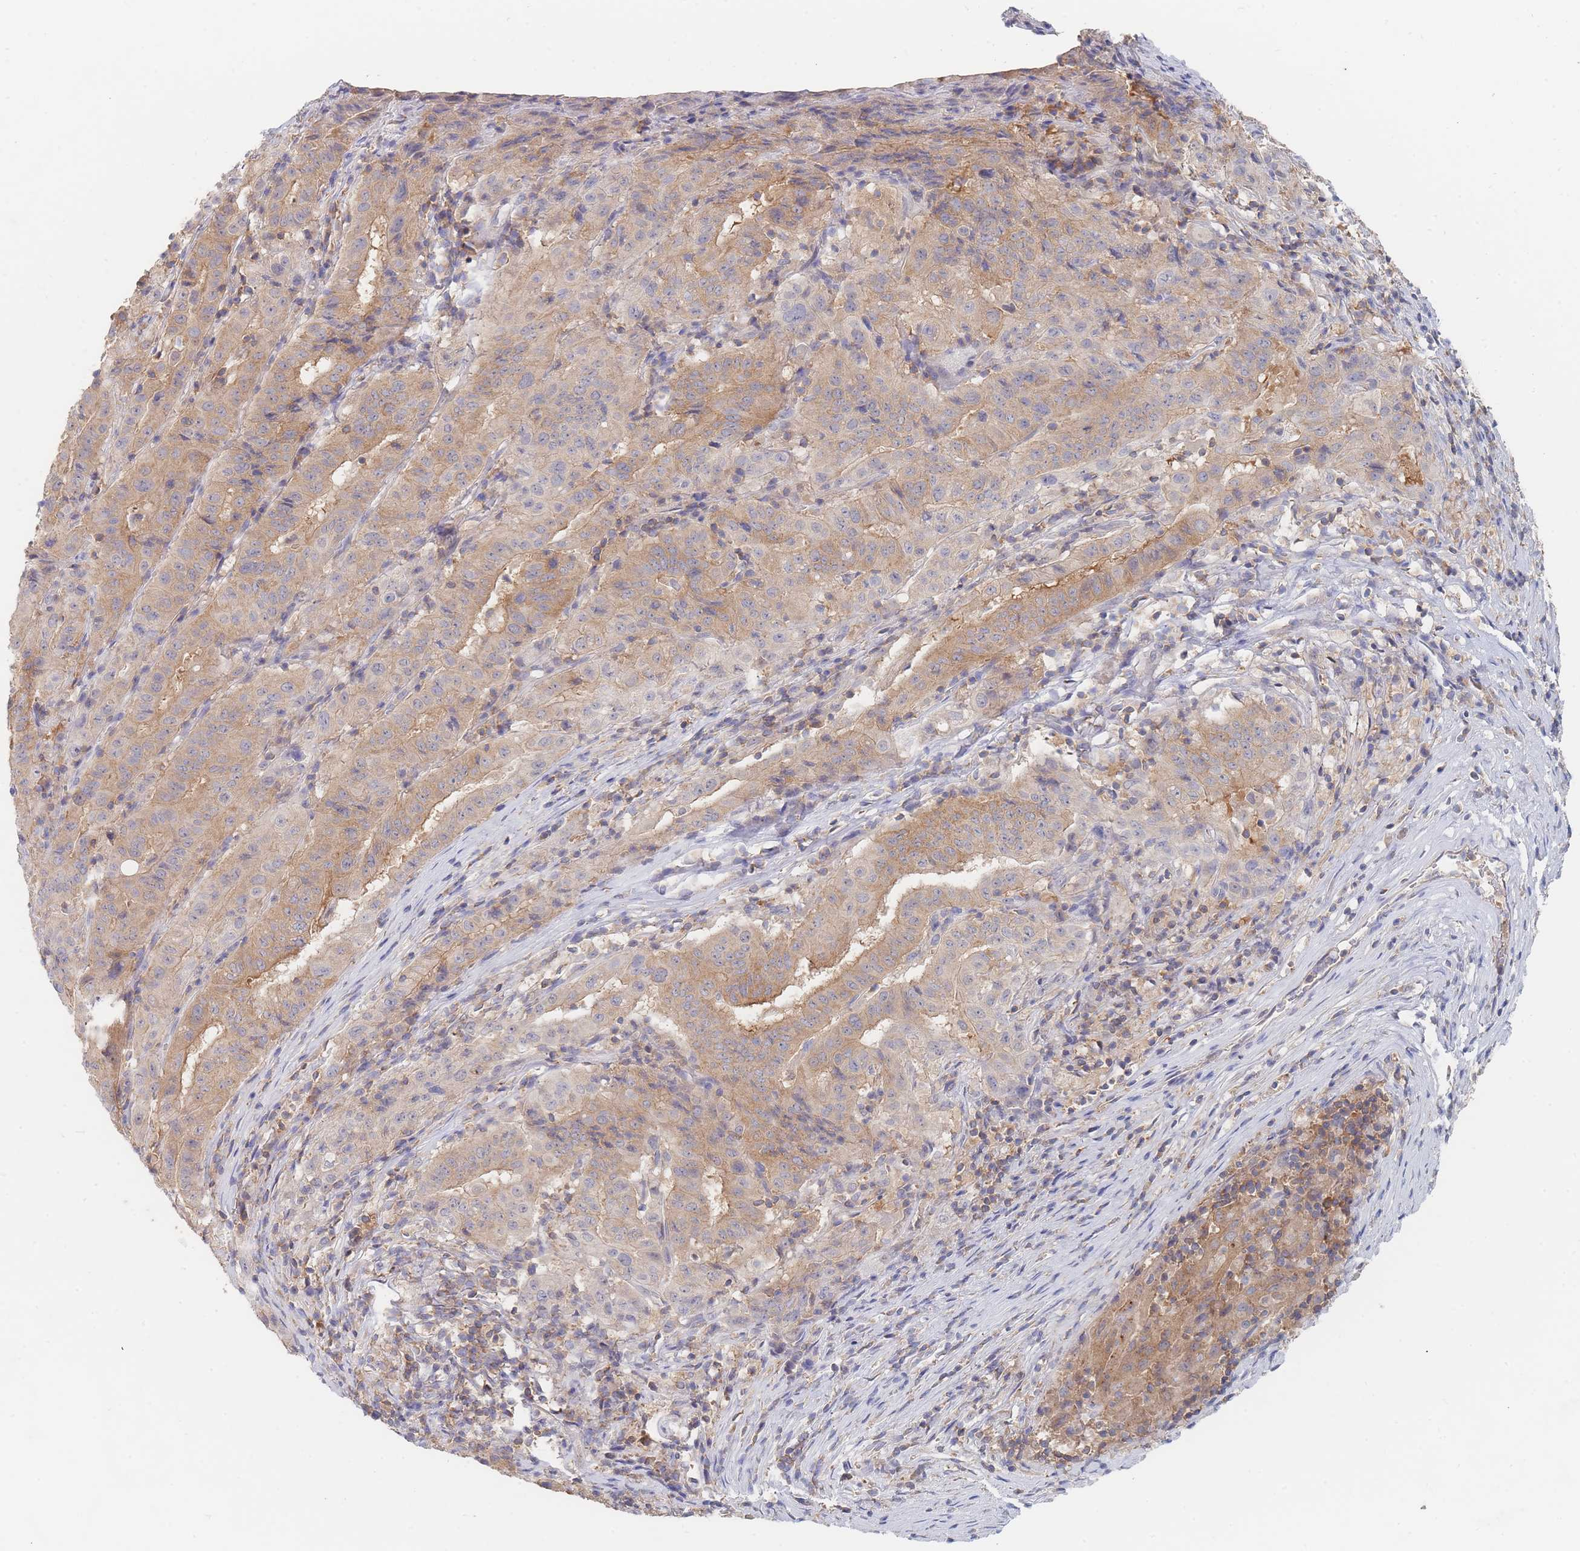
{"staining": {"intensity": "moderate", "quantity": ">75%", "location": "cytoplasmic/membranous"}, "tissue": "pancreatic cancer", "cell_type": "Tumor cells", "image_type": "cancer", "snomed": [{"axis": "morphology", "description": "Adenocarcinoma, NOS"}, {"axis": "topography", "description": "Pancreas"}], "caption": "The photomicrograph demonstrates staining of pancreatic cancer (adenocarcinoma), revealing moderate cytoplasmic/membranous protein staining (brown color) within tumor cells.", "gene": "PPP6C", "patient": {"sex": "male", "age": 63}}